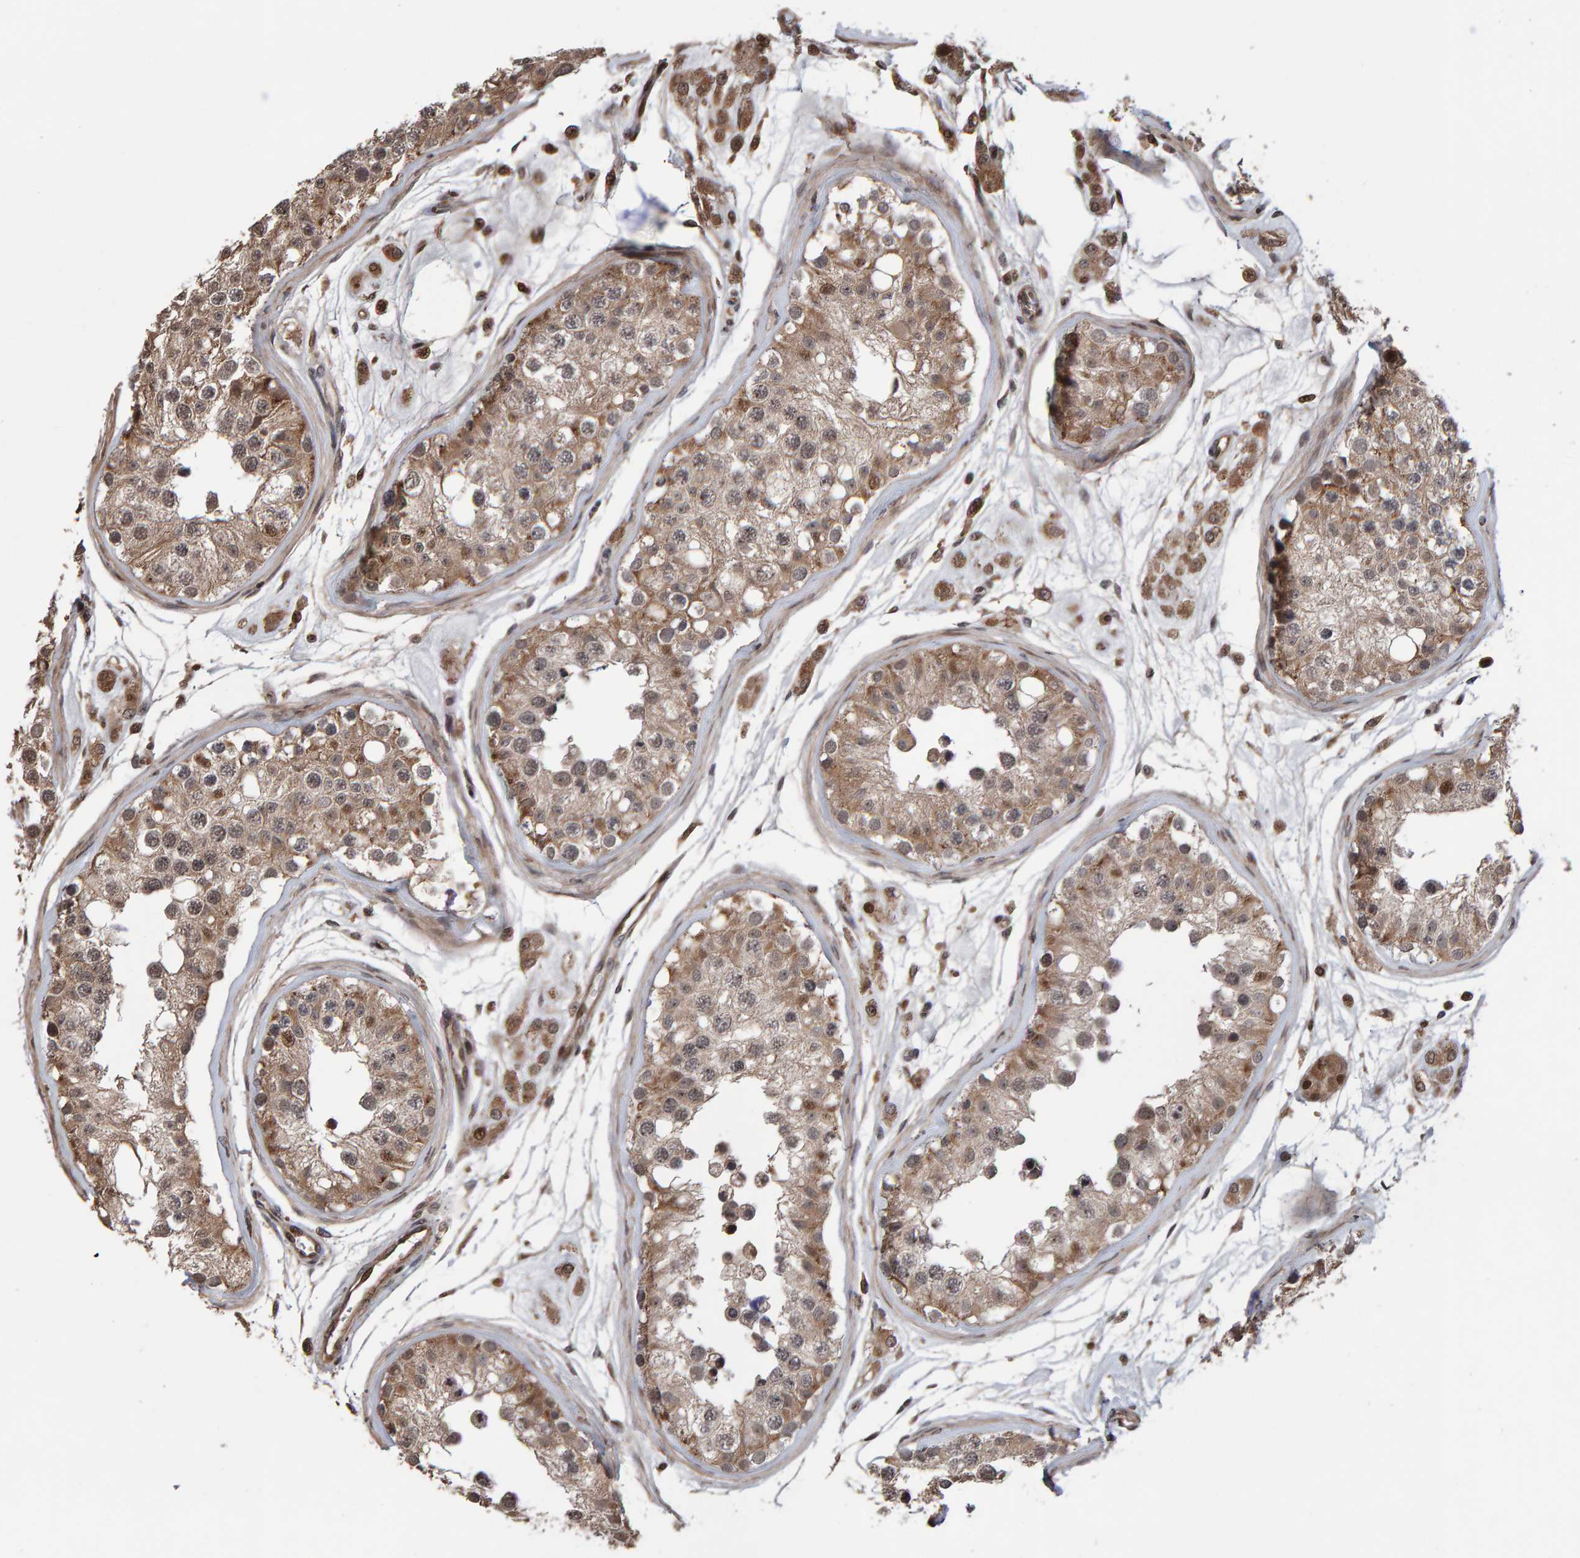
{"staining": {"intensity": "moderate", "quantity": ">75%", "location": "cytoplasmic/membranous"}, "tissue": "testis", "cell_type": "Cells in seminiferous ducts", "image_type": "normal", "snomed": [{"axis": "morphology", "description": "Normal tissue, NOS"}, {"axis": "morphology", "description": "Adenocarcinoma, metastatic, NOS"}, {"axis": "topography", "description": "Testis"}], "caption": "Benign testis exhibits moderate cytoplasmic/membranous expression in approximately >75% of cells in seminiferous ducts The protein of interest is shown in brown color, while the nuclei are stained blue..", "gene": "PECR", "patient": {"sex": "male", "age": 26}}